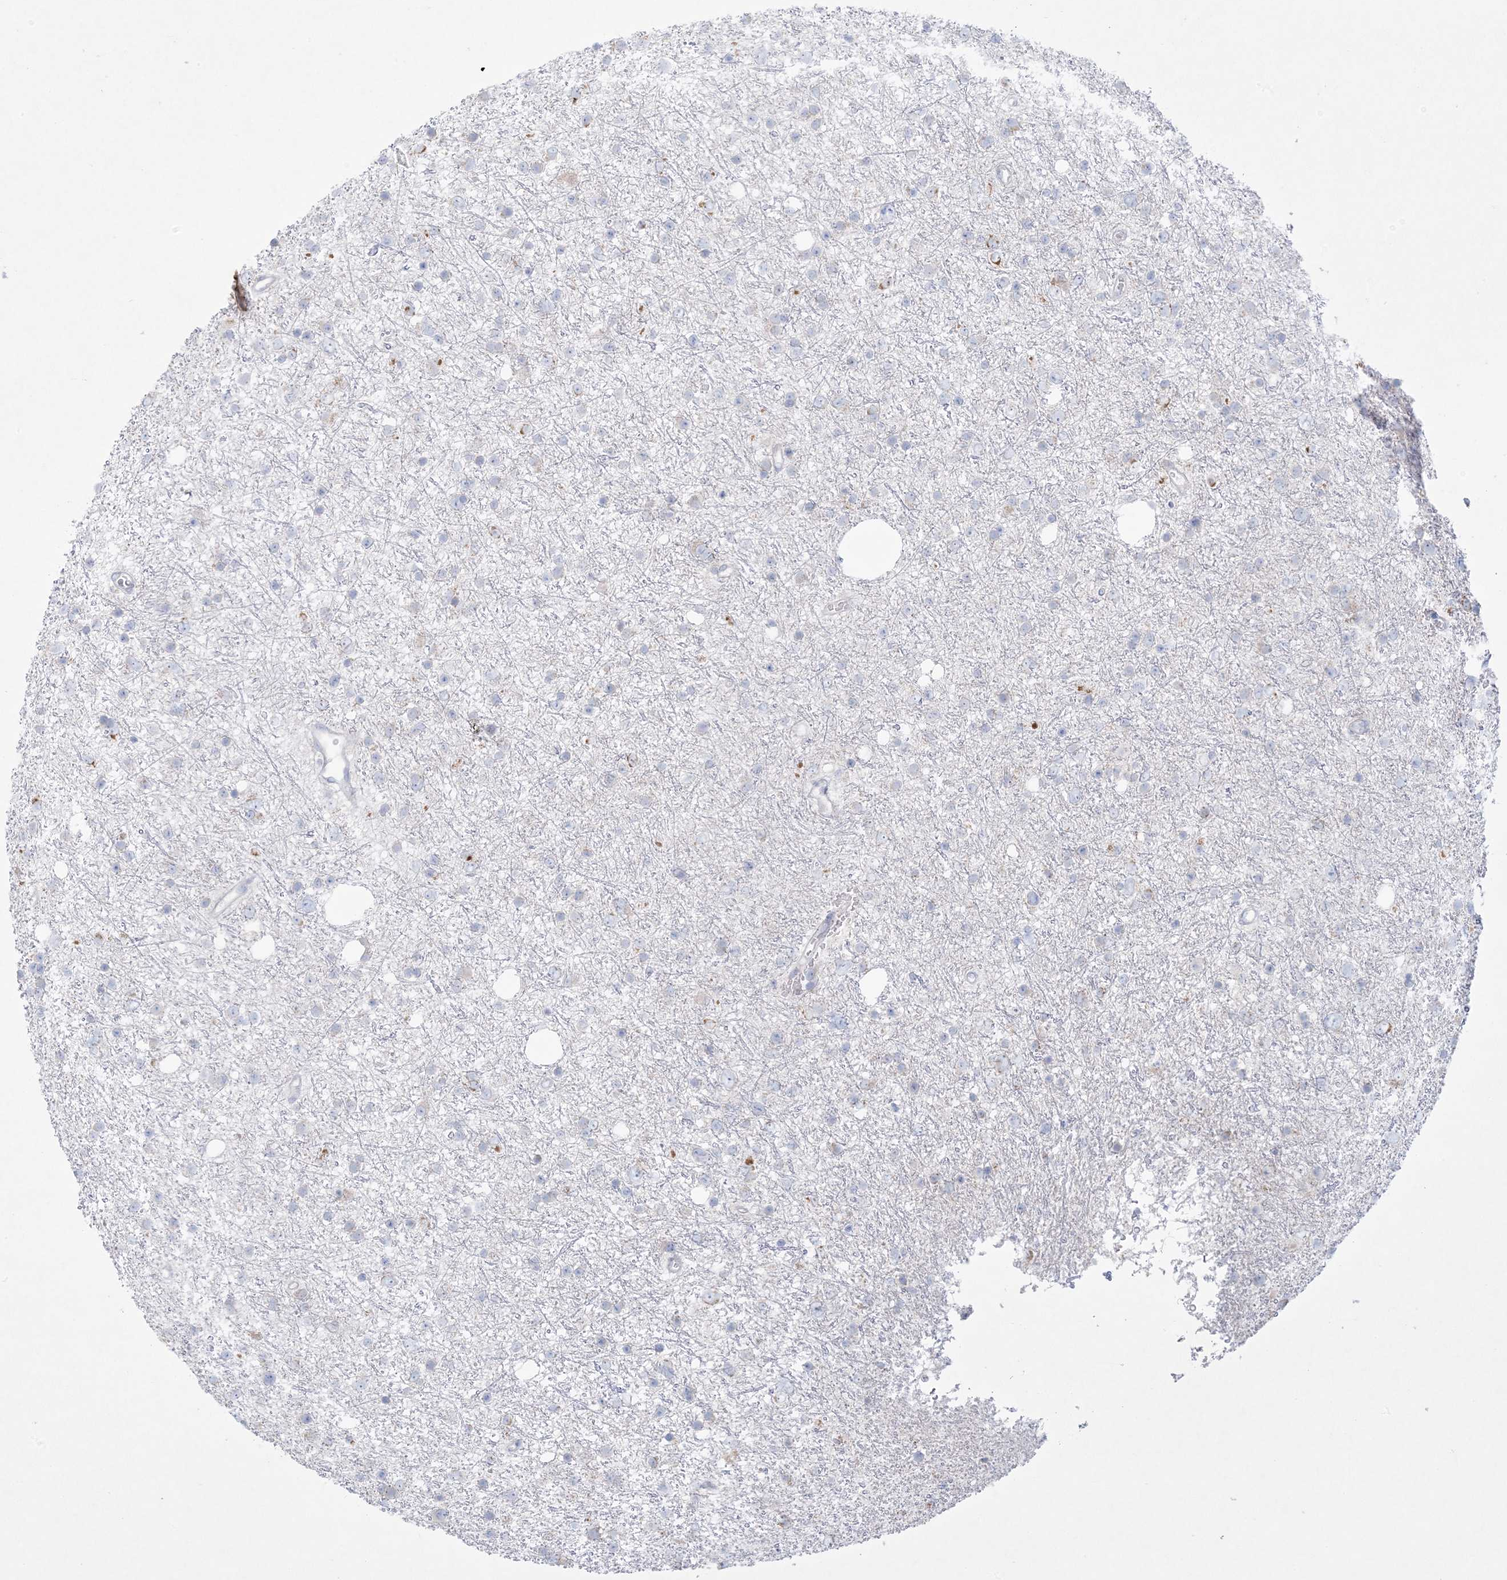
{"staining": {"intensity": "negative", "quantity": "none", "location": "none"}, "tissue": "glioma", "cell_type": "Tumor cells", "image_type": "cancer", "snomed": [{"axis": "morphology", "description": "Glioma, malignant, Low grade"}, {"axis": "topography", "description": "Cerebral cortex"}], "caption": "Human glioma stained for a protein using immunohistochemistry (IHC) reveals no staining in tumor cells.", "gene": "KCTD6", "patient": {"sex": "female", "age": 39}}